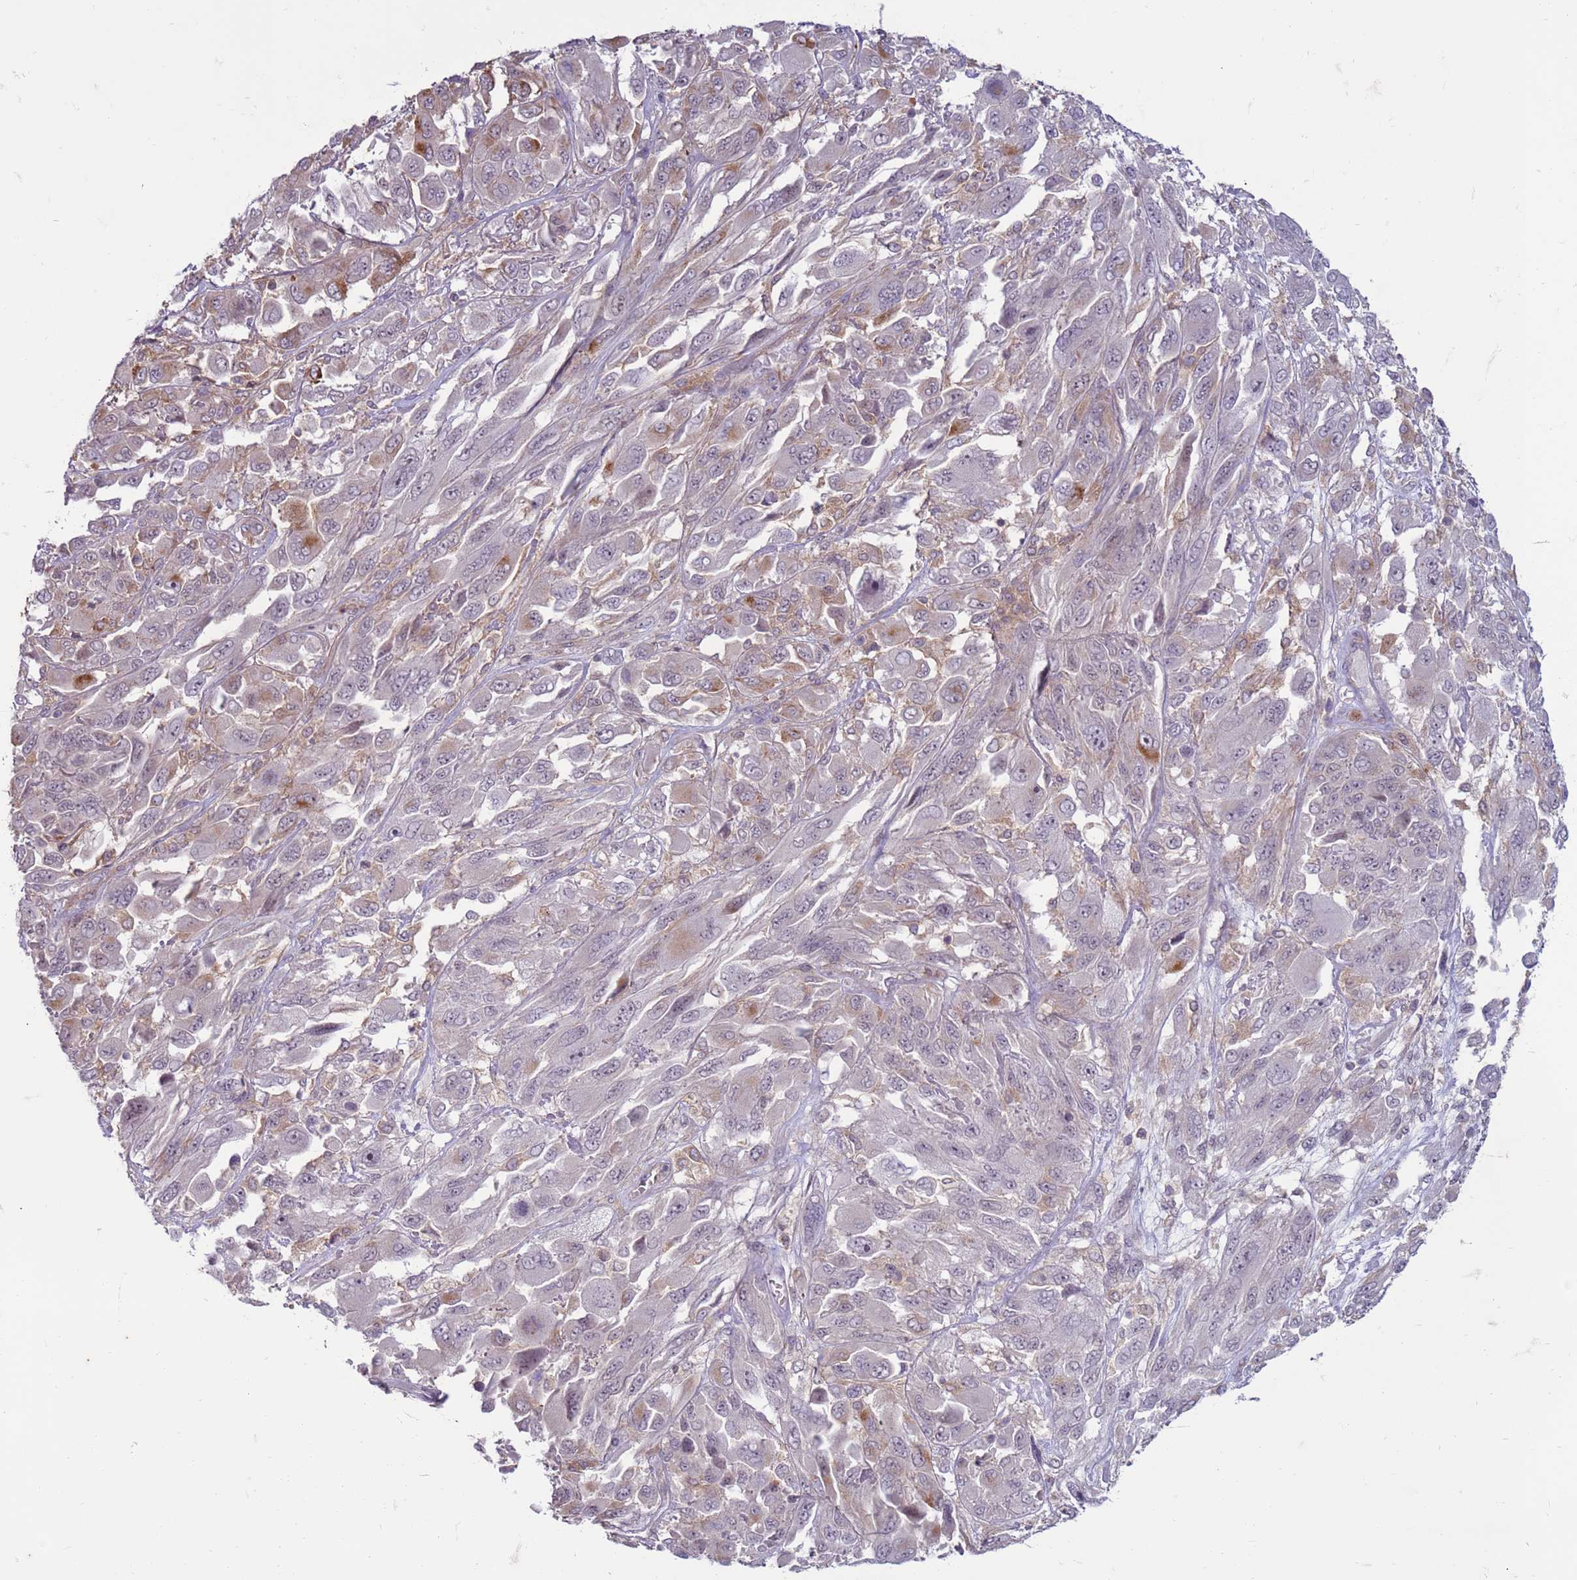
{"staining": {"intensity": "negative", "quantity": "none", "location": "none"}, "tissue": "melanoma", "cell_type": "Tumor cells", "image_type": "cancer", "snomed": [{"axis": "morphology", "description": "Malignant melanoma, NOS"}, {"axis": "topography", "description": "Skin"}], "caption": "High power microscopy photomicrograph of an immunohistochemistry histopathology image of malignant melanoma, revealing no significant staining in tumor cells. The staining was performed using DAB (3,3'-diaminobenzidine) to visualize the protein expression in brown, while the nuclei were stained in blue with hematoxylin (Magnification: 20x).", "gene": "SLC15A3", "patient": {"sex": "female", "age": 91}}